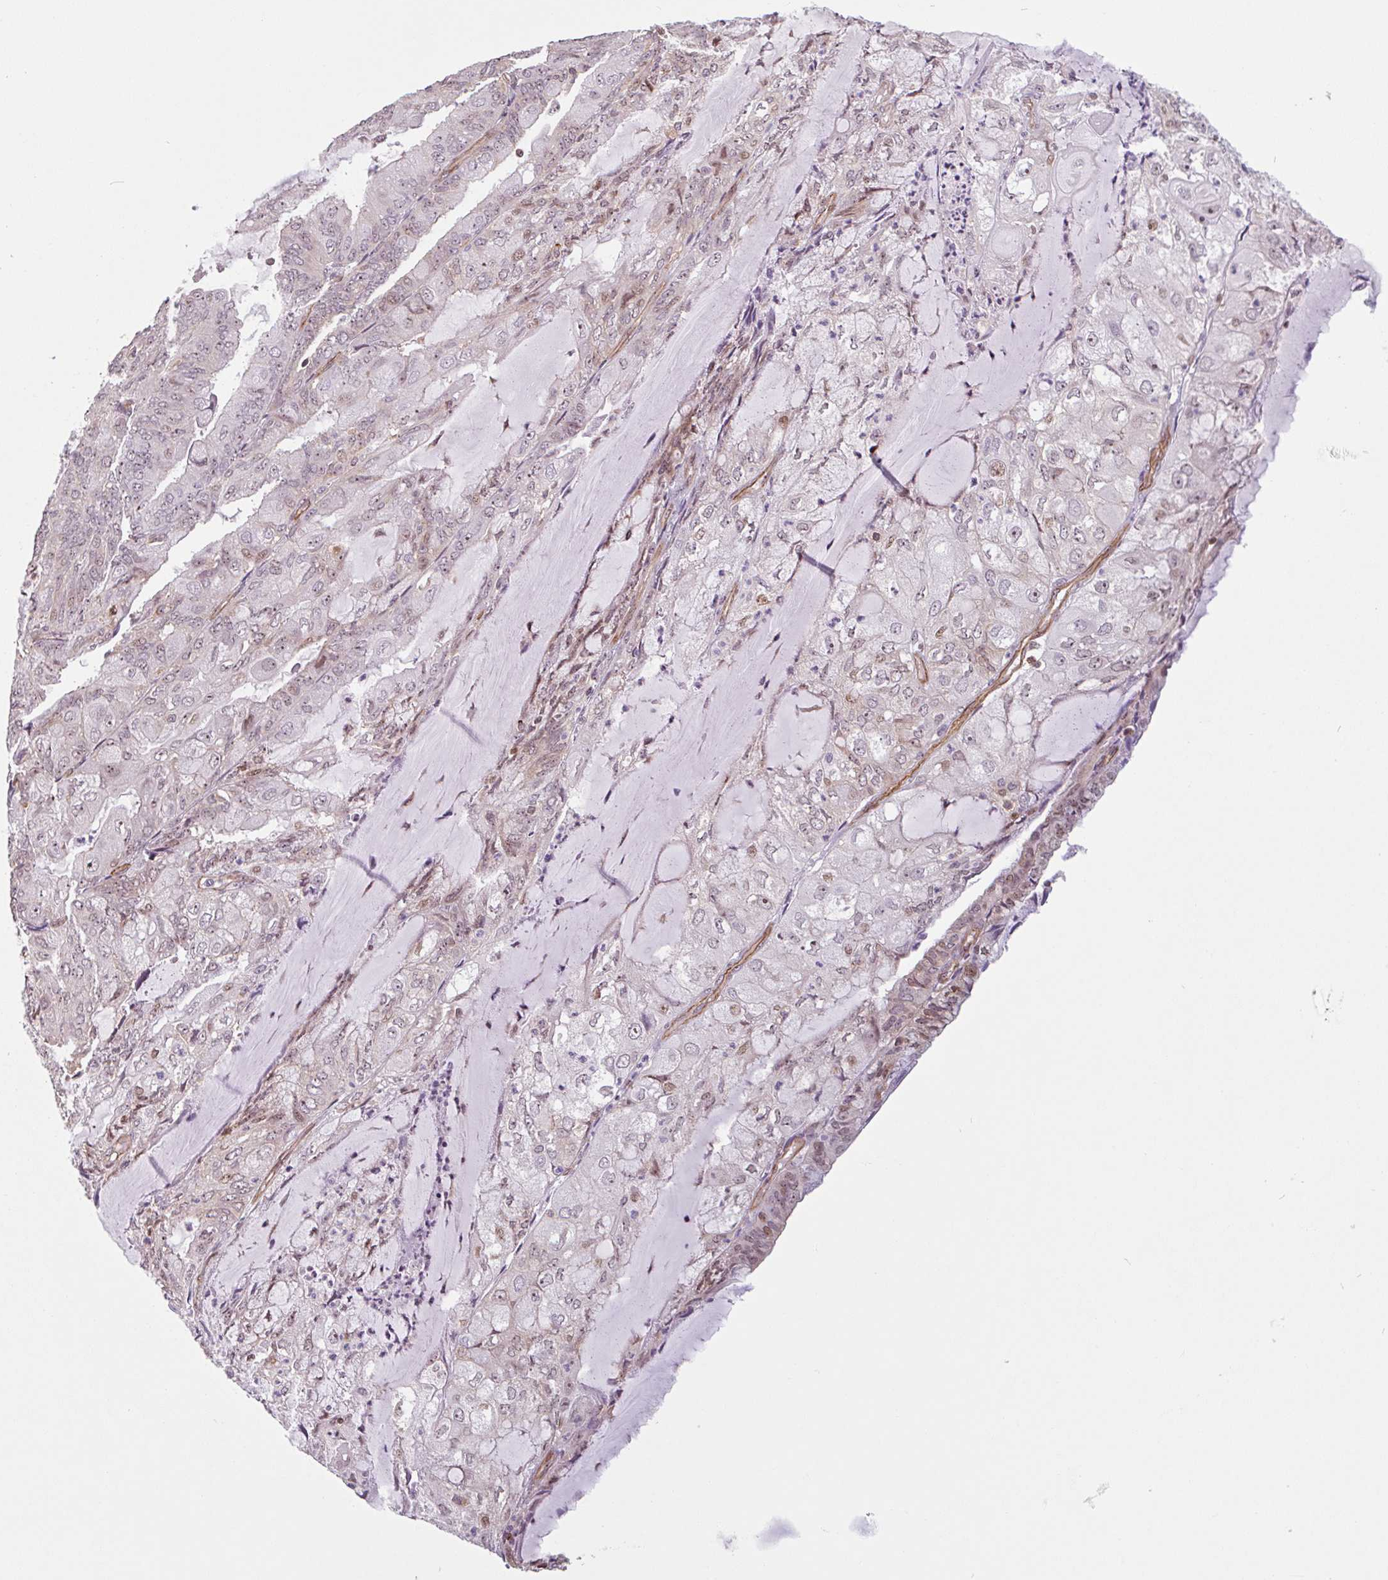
{"staining": {"intensity": "moderate", "quantity": "<25%", "location": "nuclear"}, "tissue": "endometrial cancer", "cell_type": "Tumor cells", "image_type": "cancer", "snomed": [{"axis": "morphology", "description": "Adenocarcinoma, NOS"}, {"axis": "topography", "description": "Endometrium"}], "caption": "Tumor cells demonstrate low levels of moderate nuclear positivity in about <25% of cells in human adenocarcinoma (endometrial).", "gene": "ZNF689", "patient": {"sex": "female", "age": 81}}